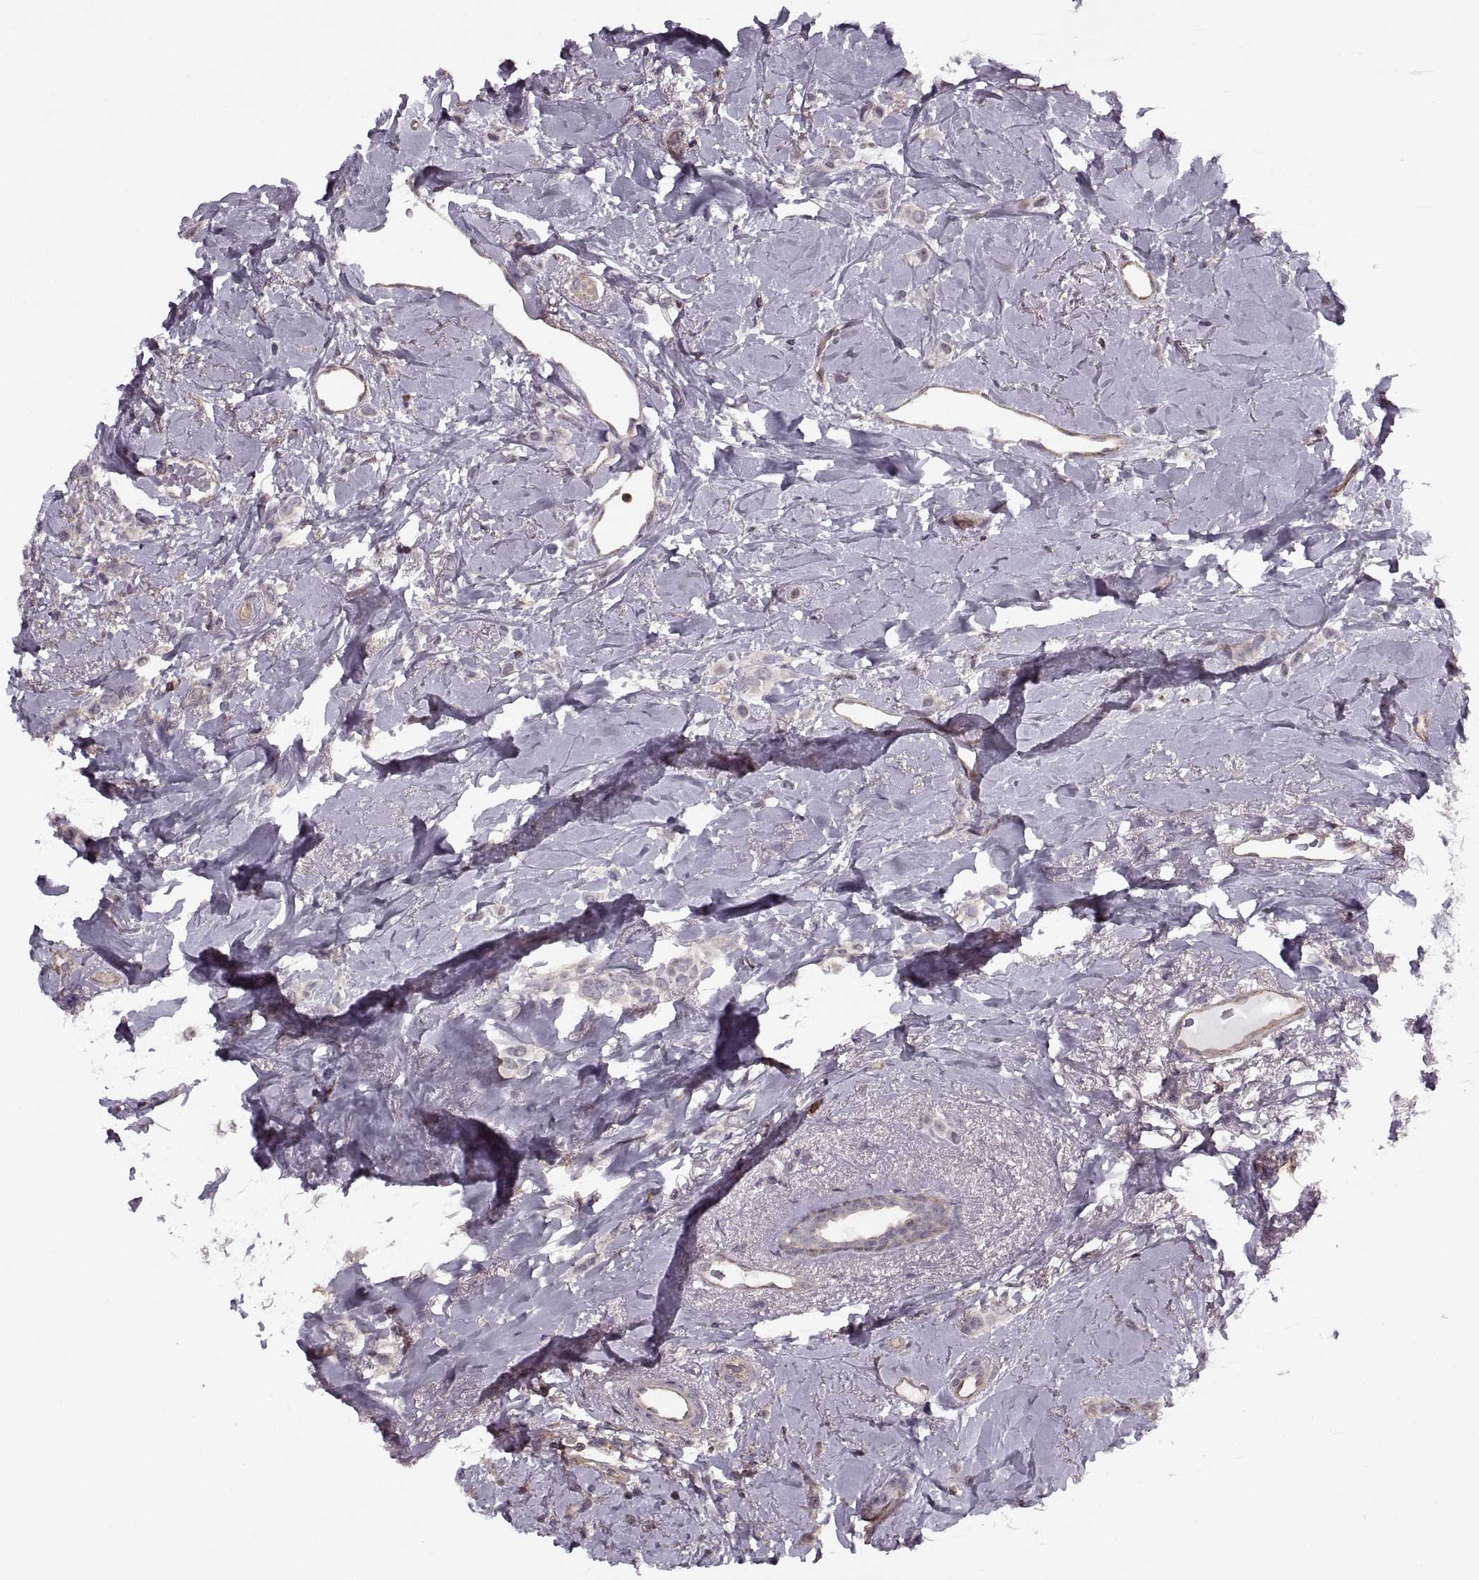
{"staining": {"intensity": "negative", "quantity": "none", "location": "none"}, "tissue": "breast cancer", "cell_type": "Tumor cells", "image_type": "cancer", "snomed": [{"axis": "morphology", "description": "Lobular carcinoma"}, {"axis": "topography", "description": "Breast"}], "caption": "This is an immunohistochemistry photomicrograph of lobular carcinoma (breast). There is no expression in tumor cells.", "gene": "LUZP2", "patient": {"sex": "female", "age": 66}}